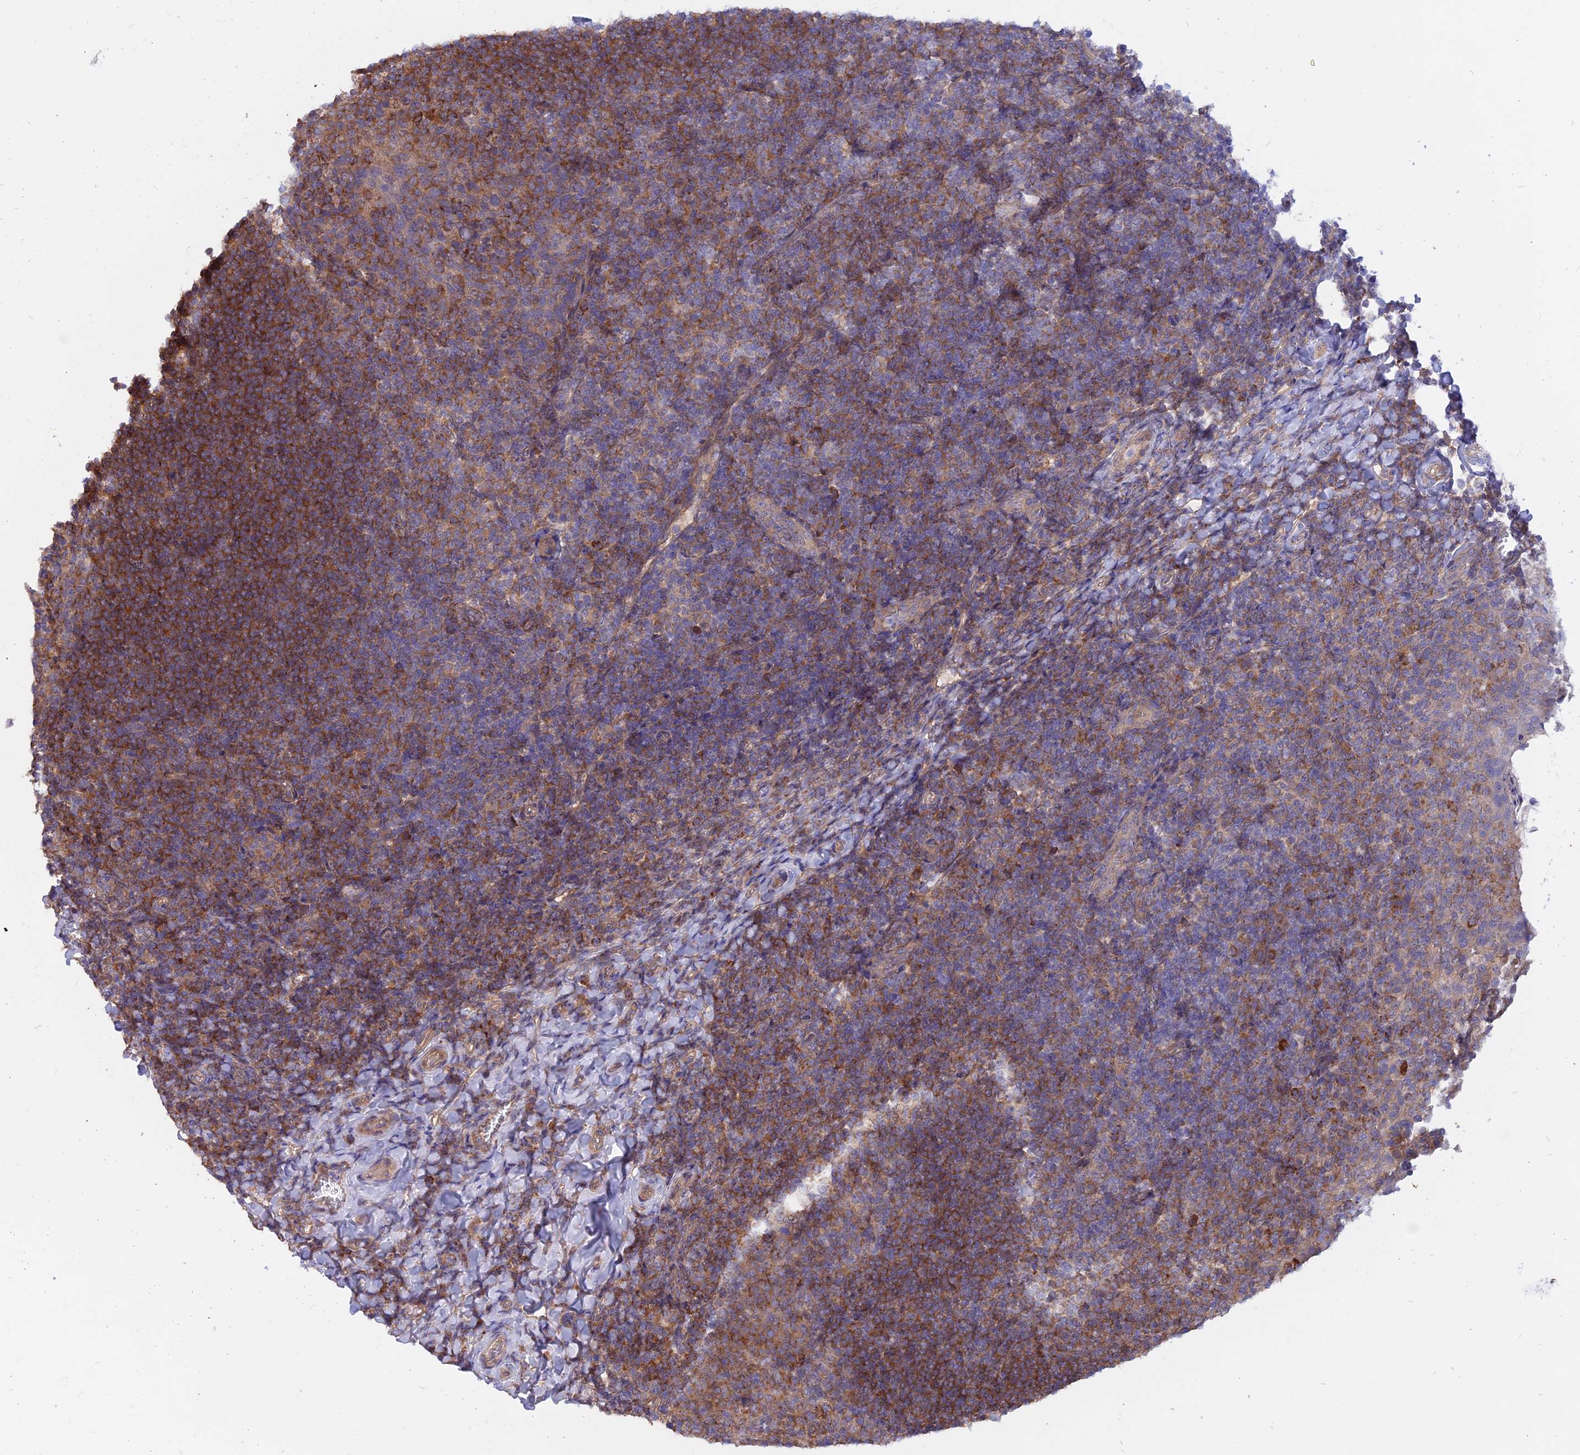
{"staining": {"intensity": "moderate", "quantity": "25%-75%", "location": "cytoplasmic/membranous"}, "tissue": "tonsil", "cell_type": "Germinal center cells", "image_type": "normal", "snomed": [{"axis": "morphology", "description": "Normal tissue, NOS"}, {"axis": "topography", "description": "Tonsil"}], "caption": "The photomicrograph shows staining of benign tonsil, revealing moderate cytoplasmic/membranous protein staining (brown color) within germinal center cells.", "gene": "HYCC1", "patient": {"sex": "female", "age": 10}}